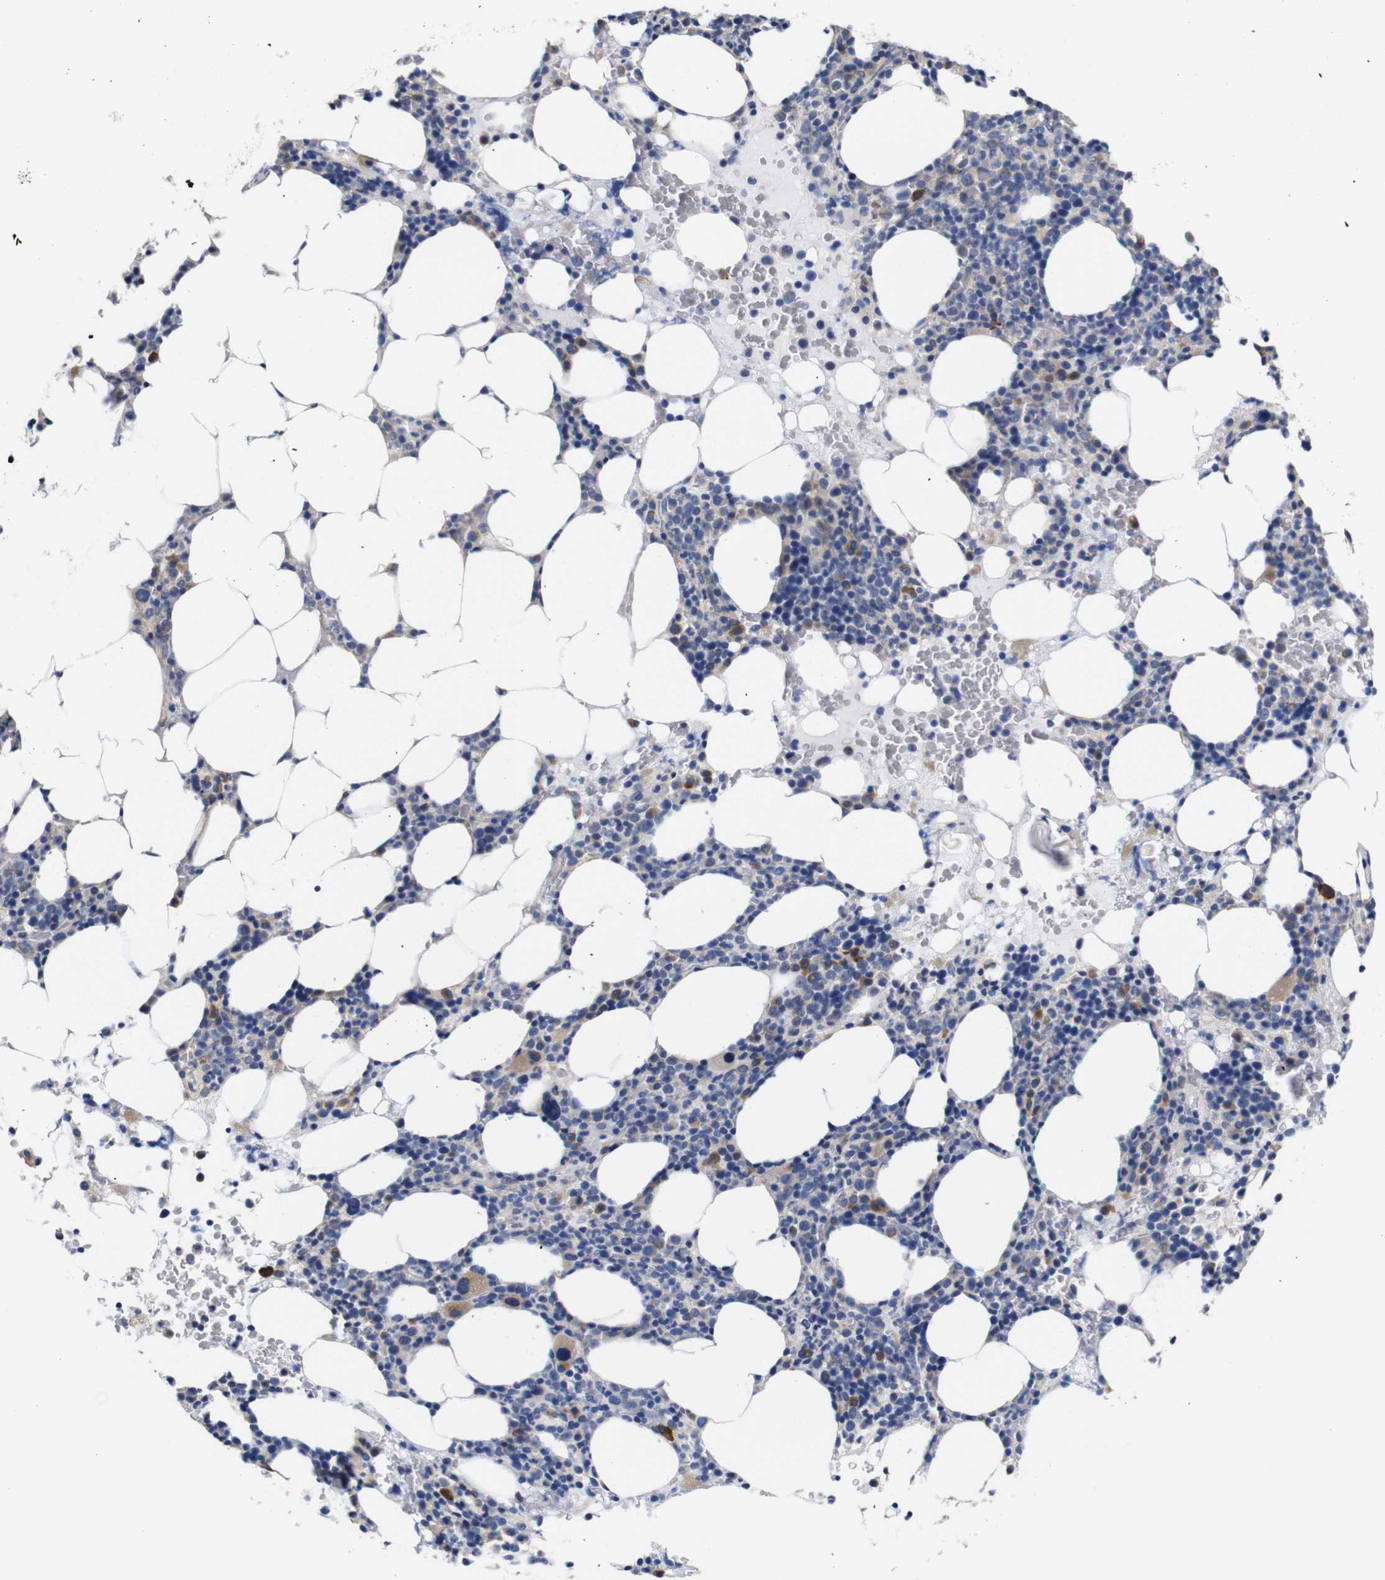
{"staining": {"intensity": "moderate", "quantity": "<25%", "location": "cytoplasmic/membranous"}, "tissue": "bone marrow", "cell_type": "Hematopoietic cells", "image_type": "normal", "snomed": [{"axis": "morphology", "description": "Normal tissue, NOS"}, {"axis": "morphology", "description": "Inflammation, NOS"}, {"axis": "topography", "description": "Bone marrow"}], "caption": "Human bone marrow stained with a protein marker exhibits moderate staining in hematopoietic cells.", "gene": "TCEAL9", "patient": {"sex": "female", "age": 84}}